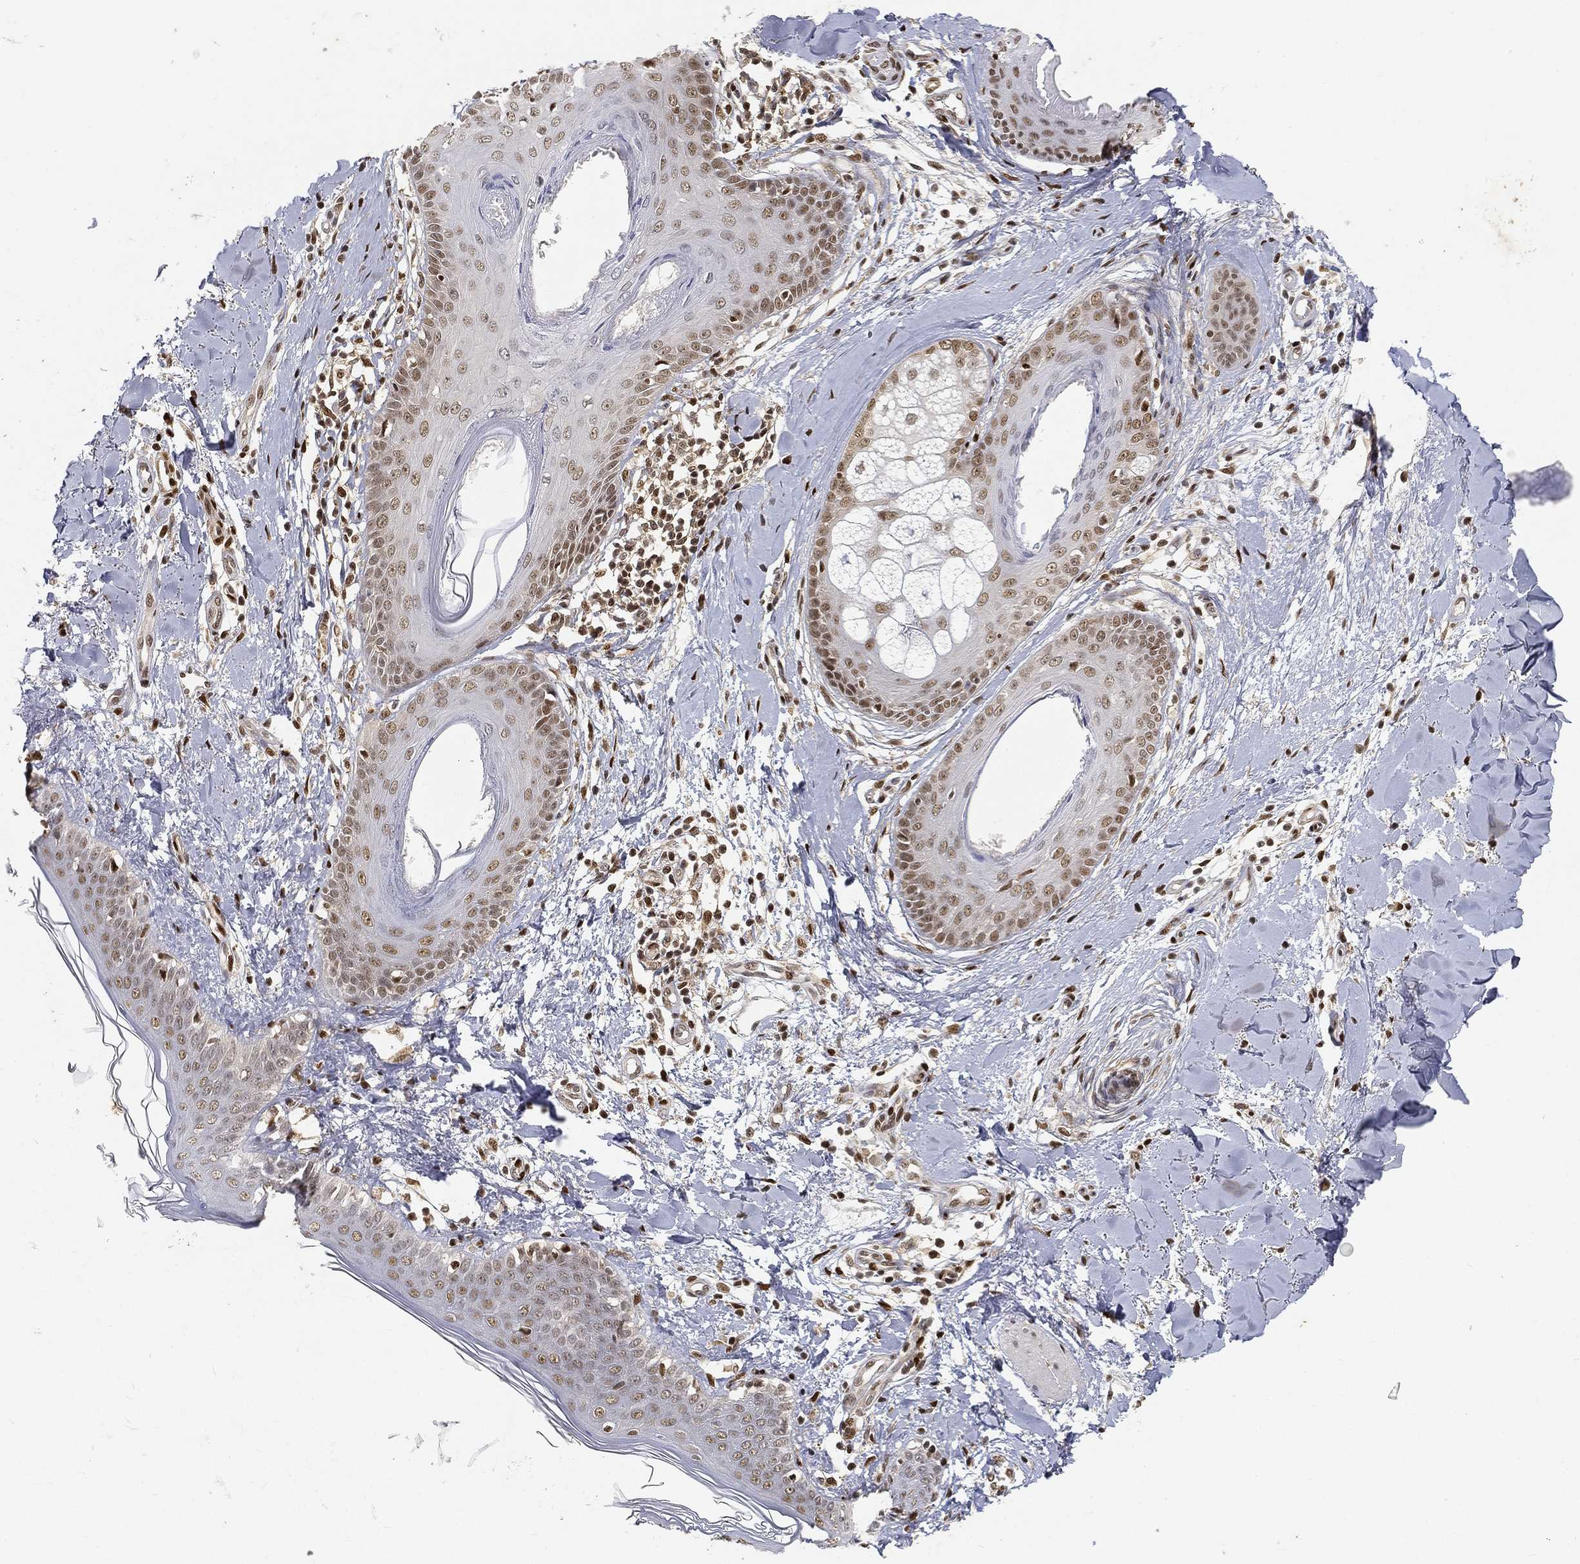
{"staining": {"intensity": "strong", "quantity": "25%-75%", "location": "nuclear"}, "tissue": "skin", "cell_type": "Fibroblasts", "image_type": "normal", "snomed": [{"axis": "morphology", "description": "Normal tissue, NOS"}, {"axis": "morphology", "description": "Malignant melanoma, NOS"}, {"axis": "topography", "description": "Skin"}], "caption": "An immunohistochemistry (IHC) micrograph of benign tissue is shown. Protein staining in brown highlights strong nuclear positivity in skin within fibroblasts. (DAB = brown stain, brightfield microscopy at high magnification).", "gene": "CRTC3", "patient": {"sex": "female", "age": 34}}